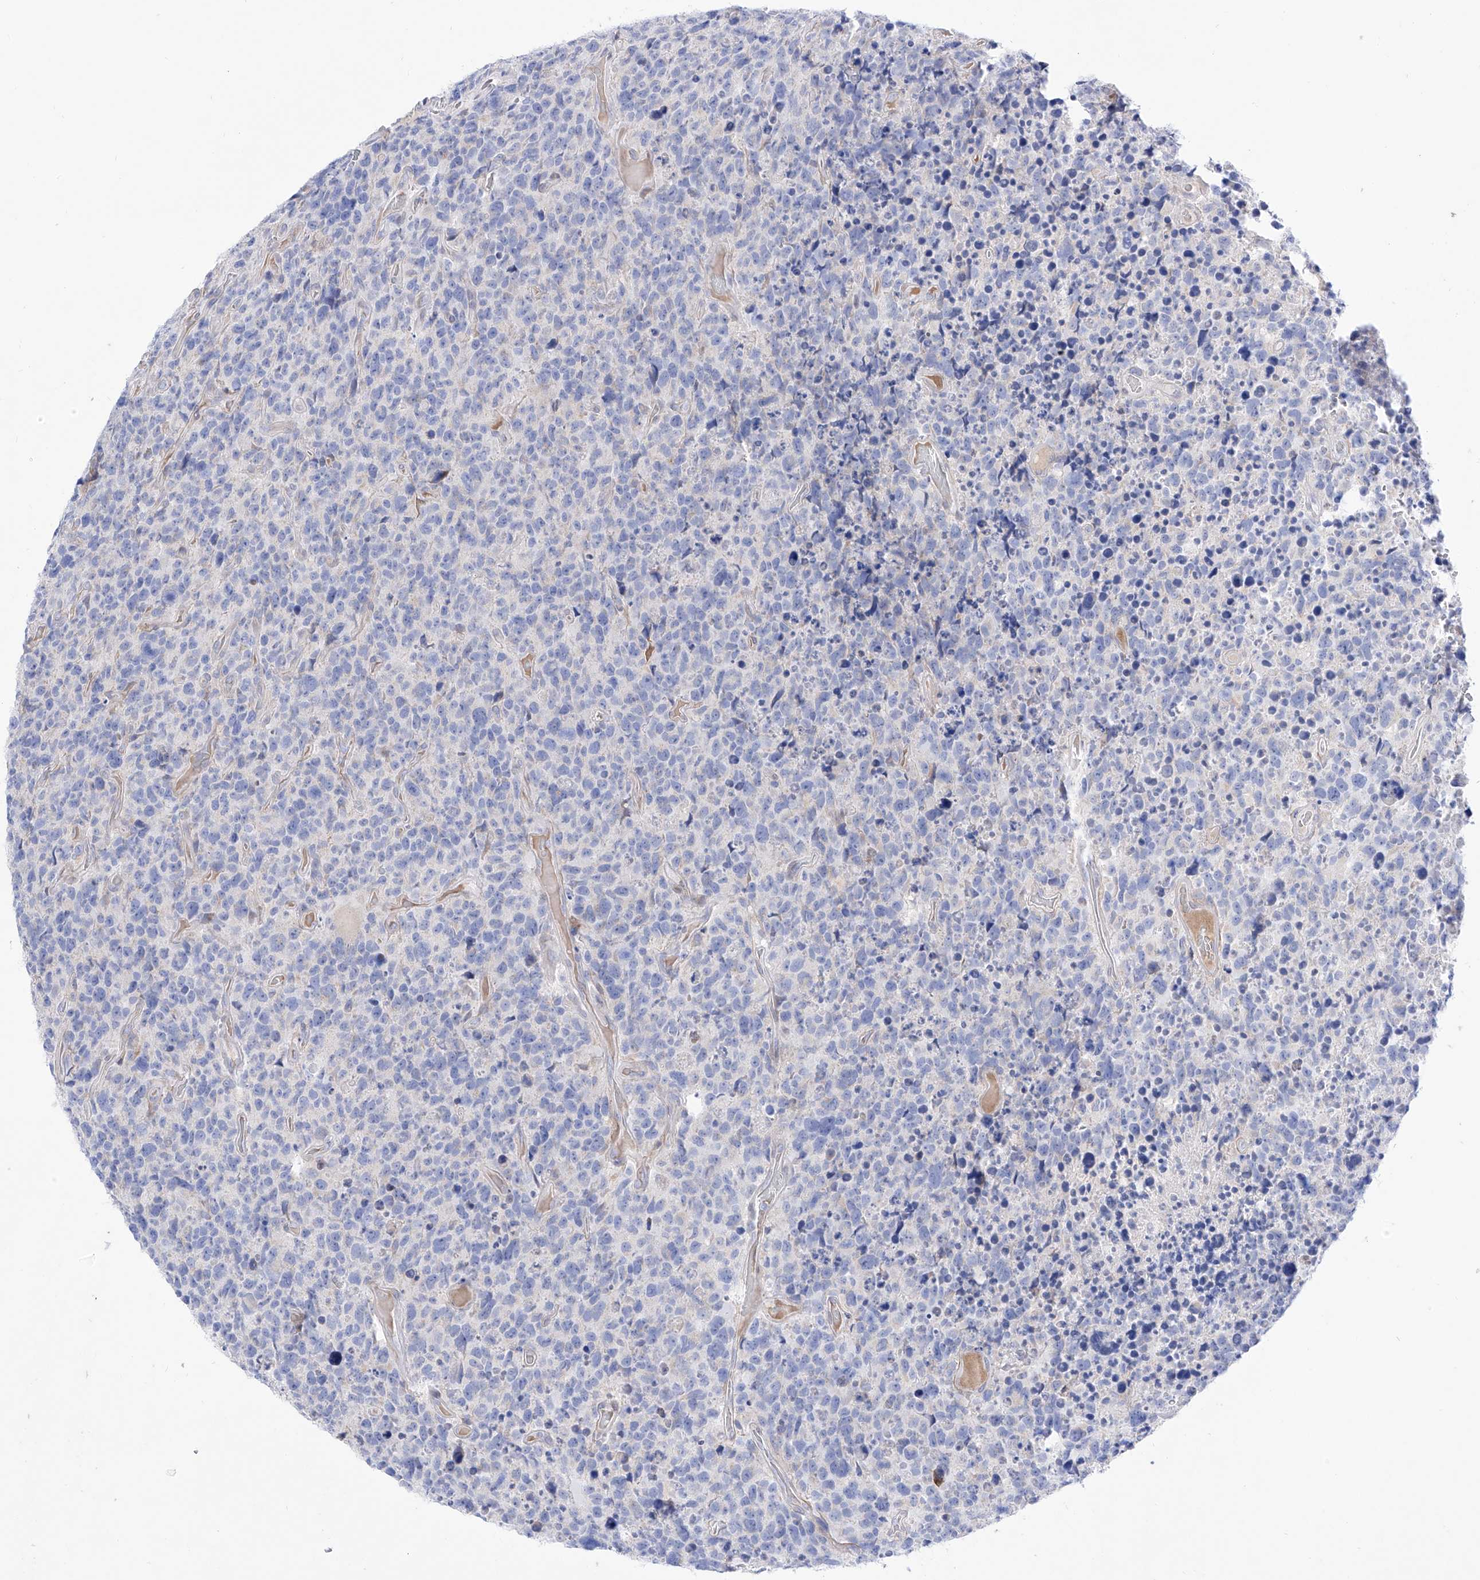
{"staining": {"intensity": "negative", "quantity": "none", "location": "none"}, "tissue": "glioma", "cell_type": "Tumor cells", "image_type": "cancer", "snomed": [{"axis": "morphology", "description": "Glioma, malignant, High grade"}, {"axis": "topography", "description": "Brain"}], "caption": "Tumor cells show no significant positivity in glioma.", "gene": "LCLAT1", "patient": {"sex": "male", "age": 69}}